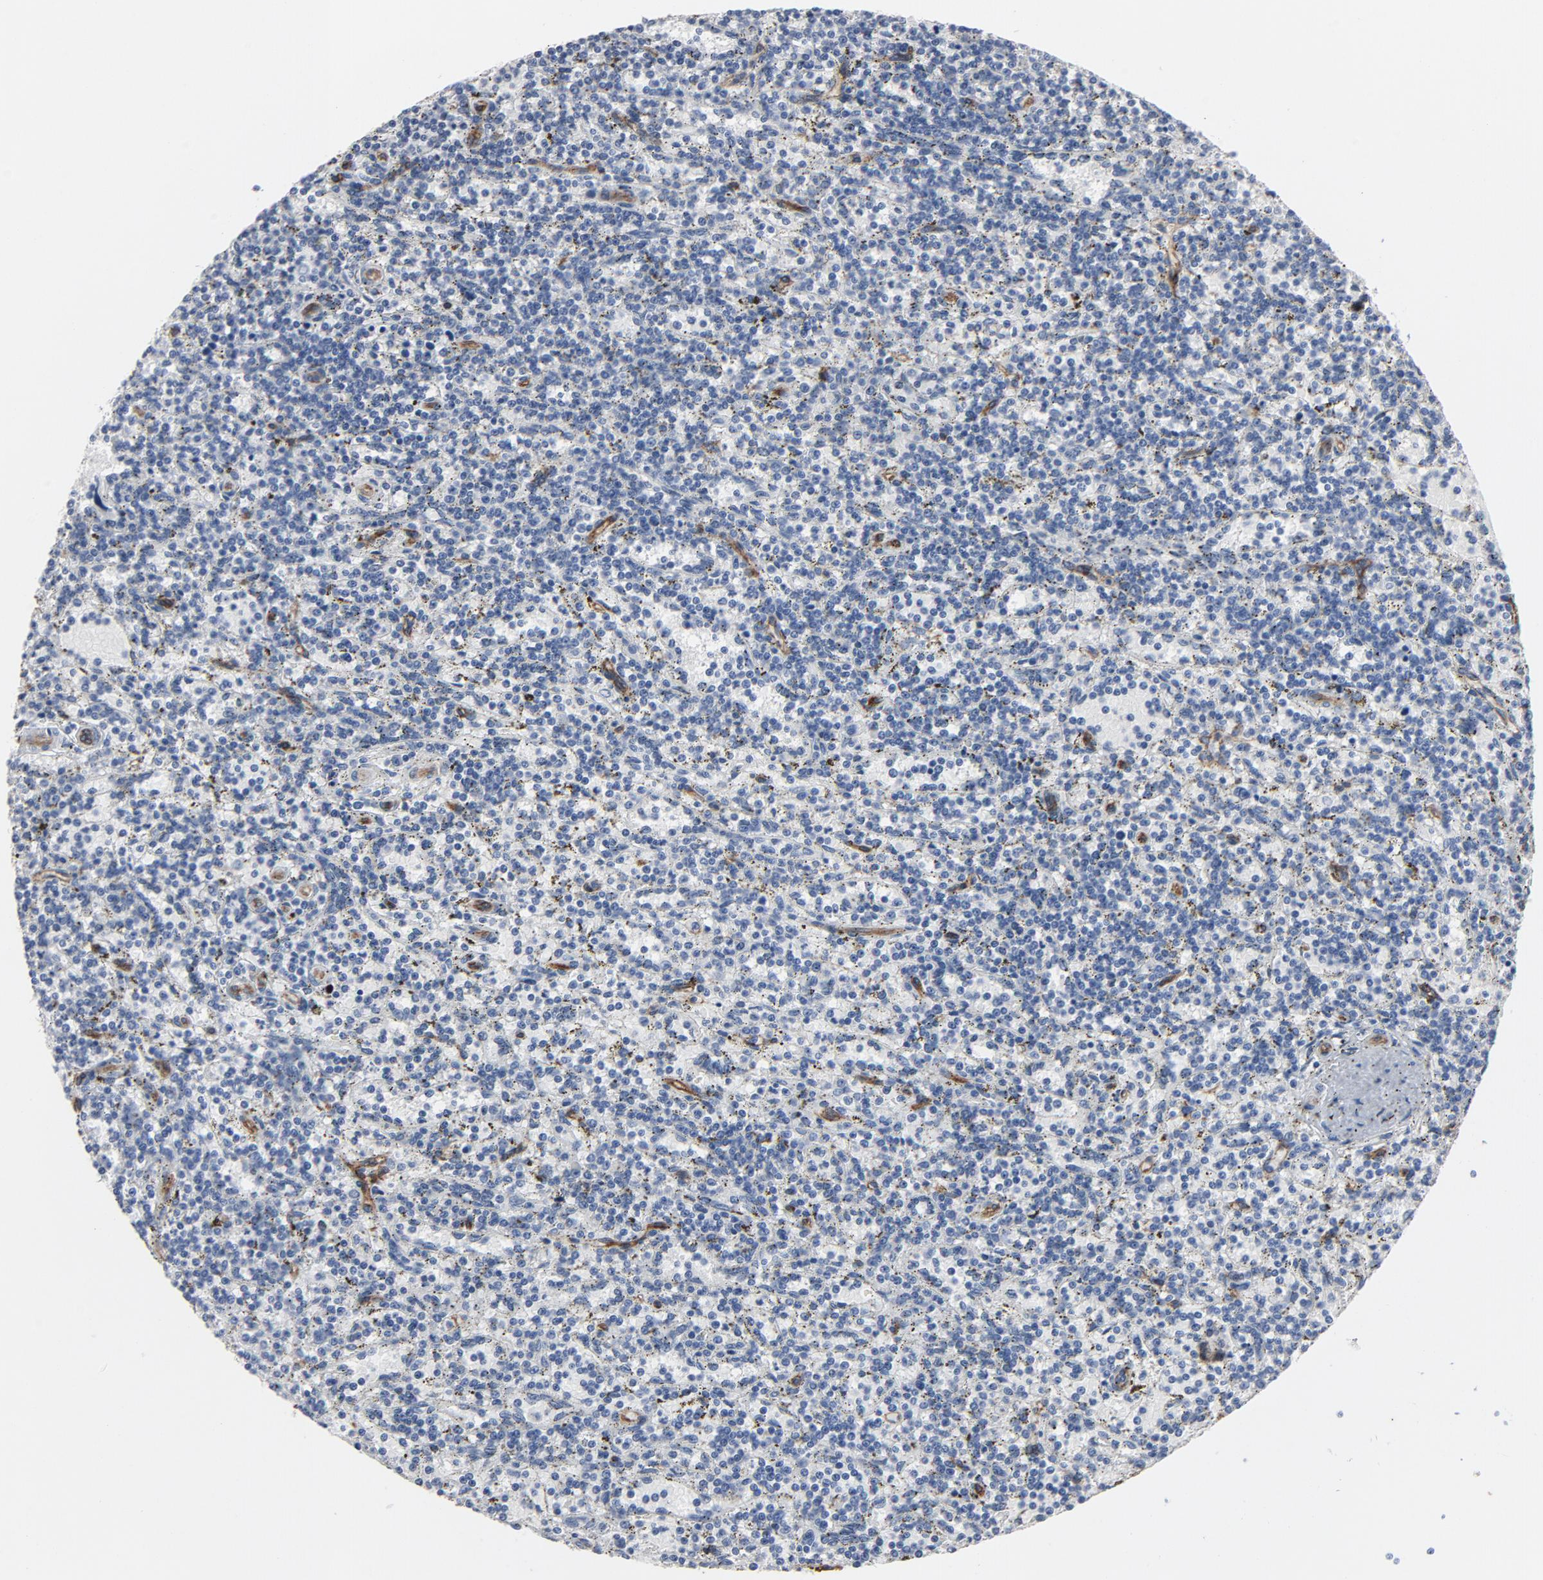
{"staining": {"intensity": "negative", "quantity": "none", "location": "none"}, "tissue": "lymphoma", "cell_type": "Tumor cells", "image_type": "cancer", "snomed": [{"axis": "morphology", "description": "Malignant lymphoma, non-Hodgkin's type, Low grade"}, {"axis": "topography", "description": "Spleen"}], "caption": "This is an immunohistochemistry image of human lymphoma. There is no positivity in tumor cells.", "gene": "KDR", "patient": {"sex": "male", "age": 73}}